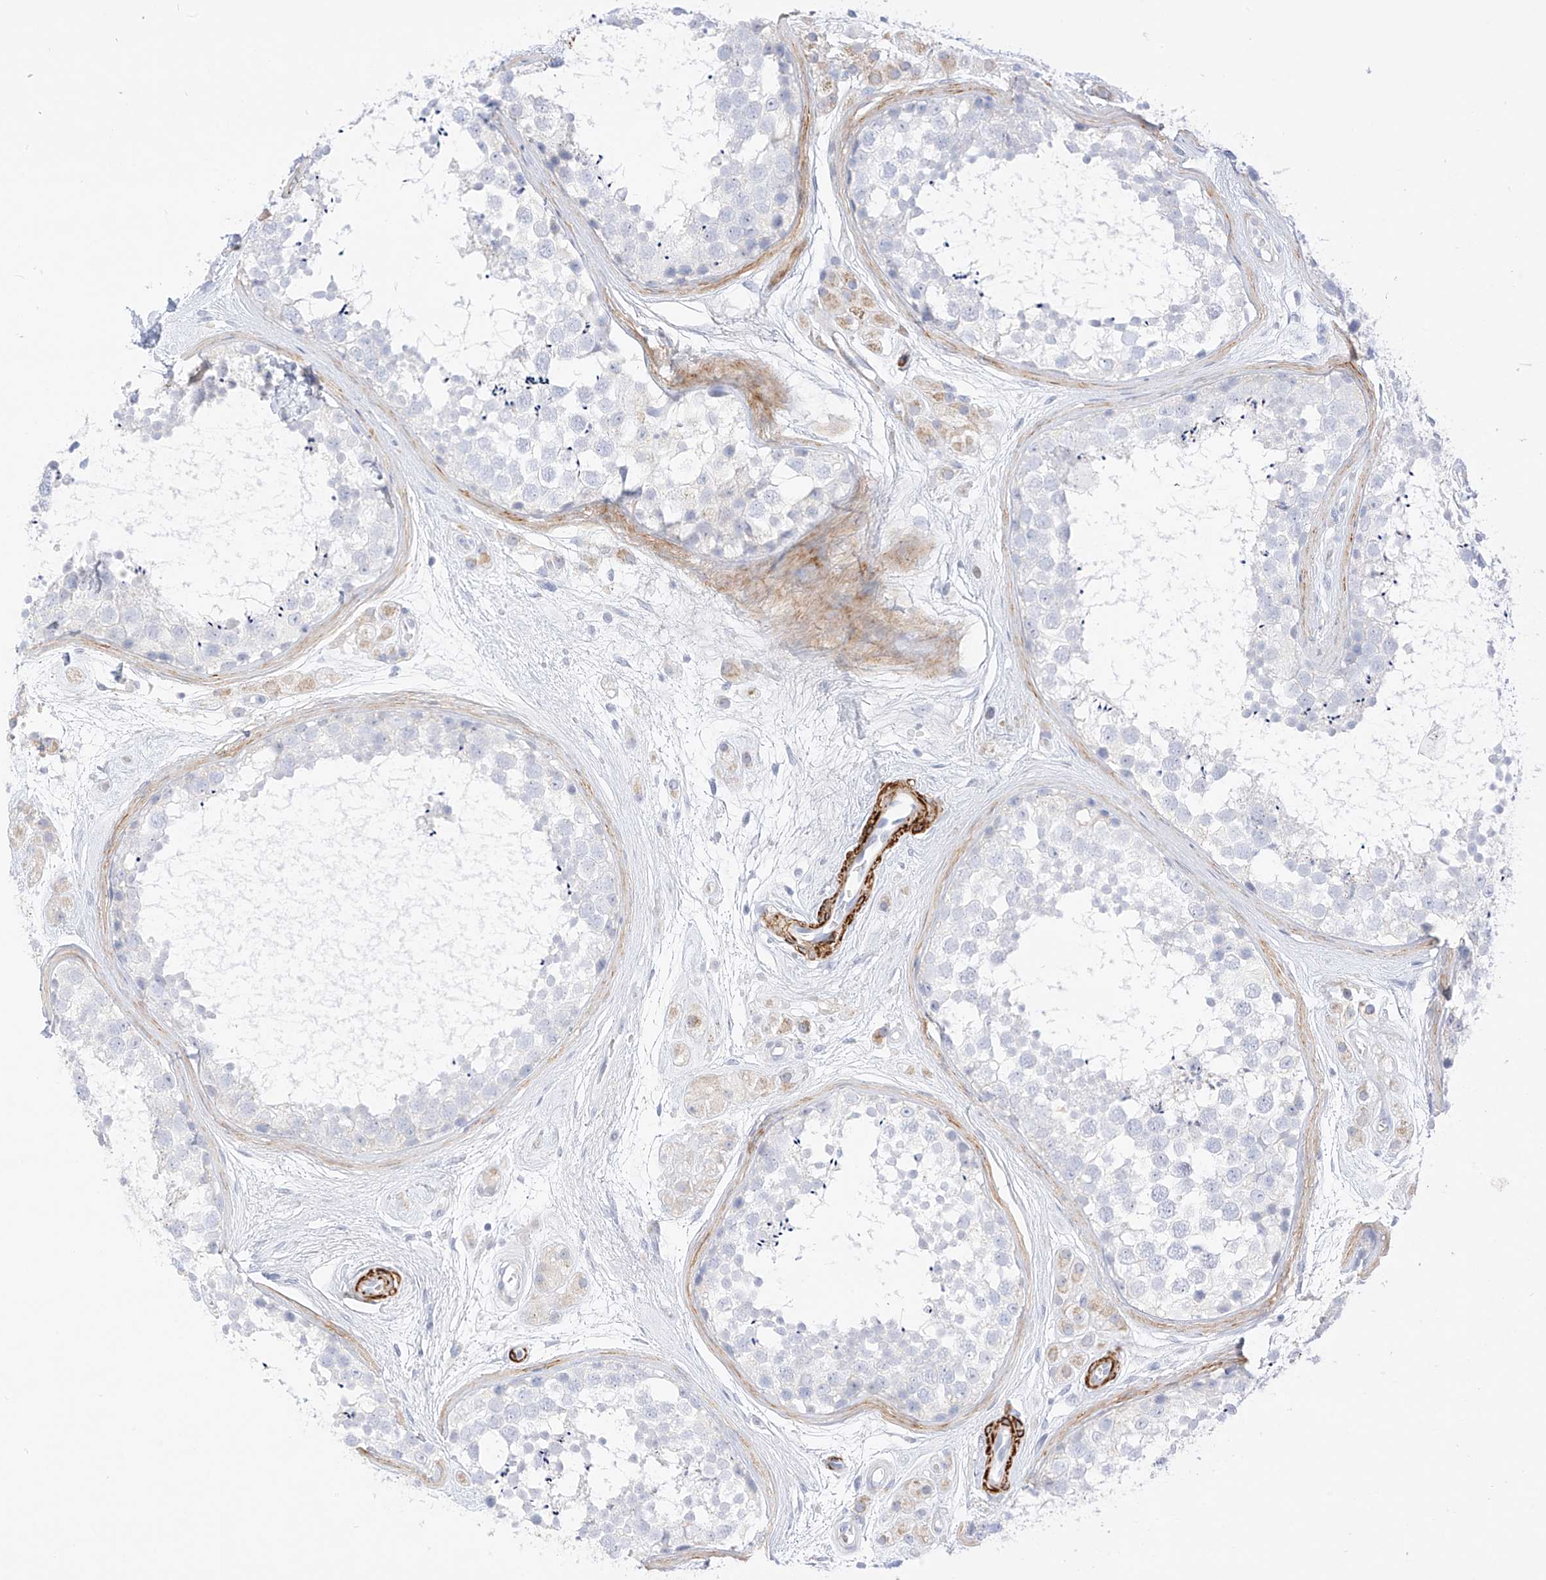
{"staining": {"intensity": "negative", "quantity": "none", "location": "none"}, "tissue": "testis", "cell_type": "Cells in seminiferous ducts", "image_type": "normal", "snomed": [{"axis": "morphology", "description": "Normal tissue, NOS"}, {"axis": "topography", "description": "Testis"}], "caption": "High power microscopy micrograph of an immunohistochemistry photomicrograph of normal testis, revealing no significant positivity in cells in seminiferous ducts. (Immunohistochemistry, brightfield microscopy, high magnification).", "gene": "ST3GAL5", "patient": {"sex": "male", "age": 56}}